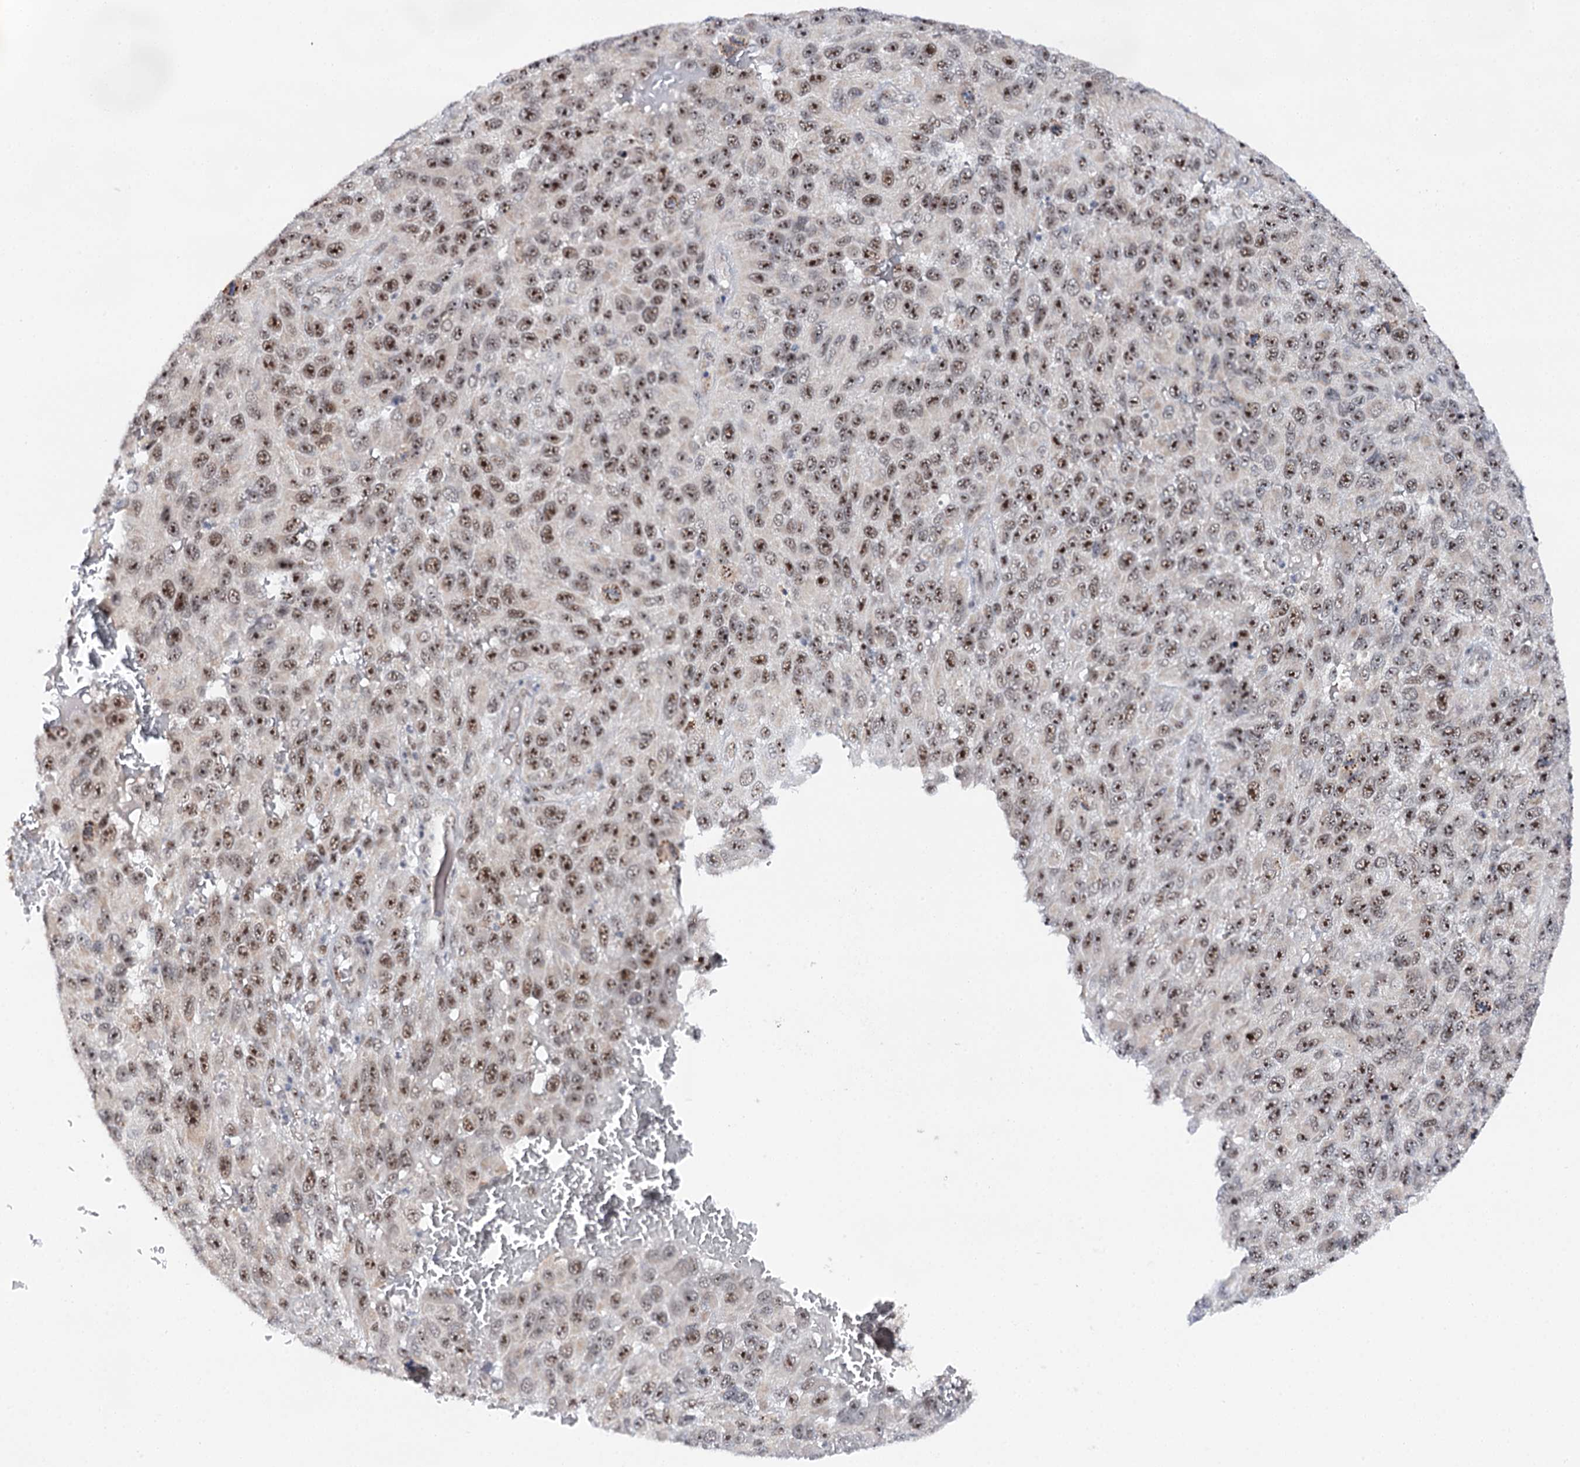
{"staining": {"intensity": "strong", "quantity": "25%-75%", "location": "nuclear"}, "tissue": "melanoma", "cell_type": "Tumor cells", "image_type": "cancer", "snomed": [{"axis": "morphology", "description": "Normal tissue, NOS"}, {"axis": "morphology", "description": "Malignant melanoma, NOS"}, {"axis": "topography", "description": "Skin"}], "caption": "Protein expression analysis of human malignant melanoma reveals strong nuclear expression in about 25%-75% of tumor cells.", "gene": "BUD13", "patient": {"sex": "female", "age": 96}}